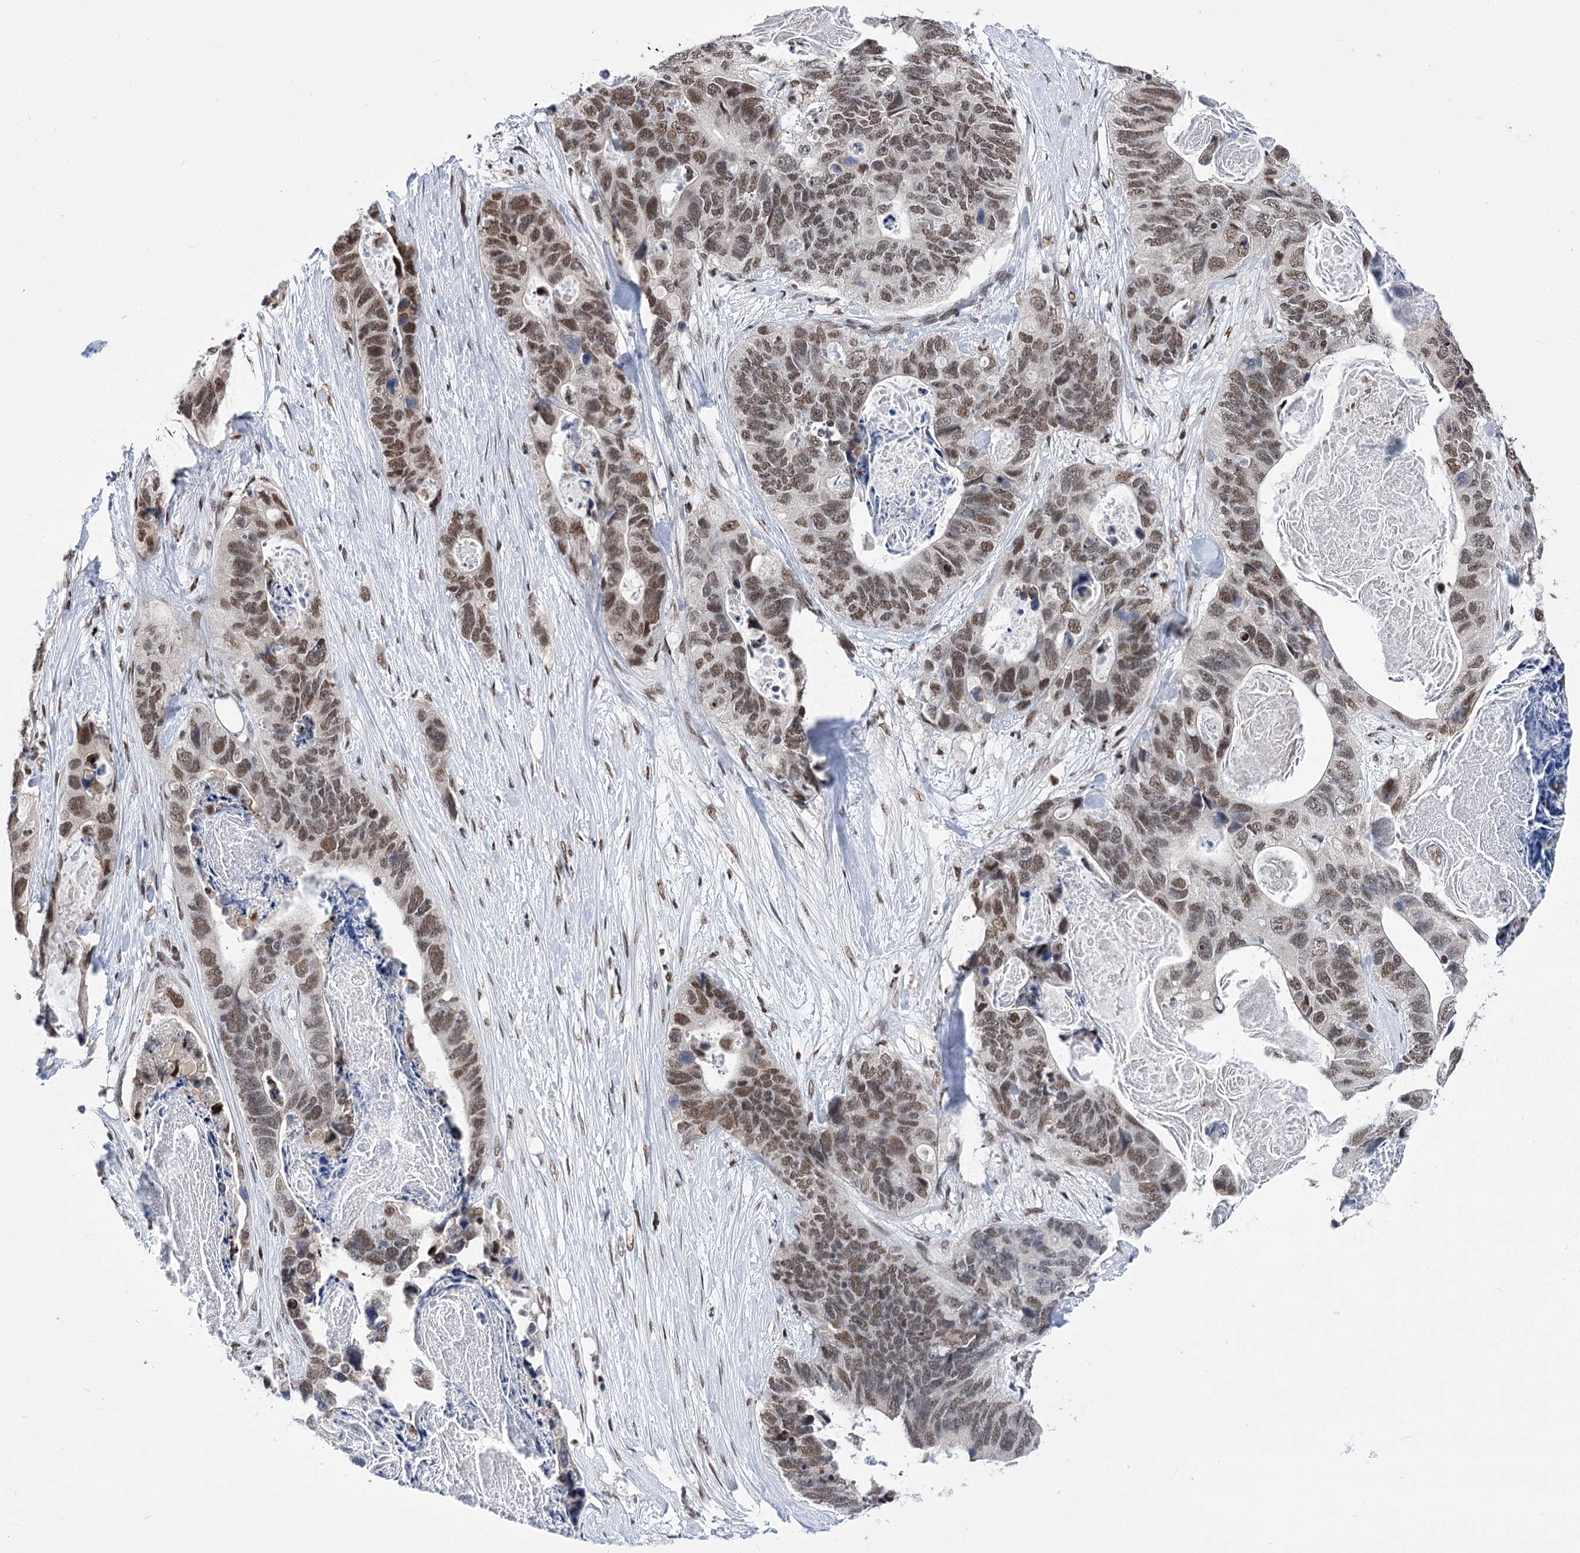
{"staining": {"intensity": "moderate", "quantity": ">75%", "location": "nuclear"}, "tissue": "stomach cancer", "cell_type": "Tumor cells", "image_type": "cancer", "snomed": [{"axis": "morphology", "description": "Adenocarcinoma, NOS"}, {"axis": "topography", "description": "Stomach"}], "caption": "Immunohistochemistry staining of stomach cancer, which reveals medium levels of moderate nuclear staining in about >75% of tumor cells indicating moderate nuclear protein positivity. The staining was performed using DAB (3,3'-diaminobenzidine) (brown) for protein detection and nuclei were counterstained in hematoxylin (blue).", "gene": "POU4F3", "patient": {"sex": "female", "age": 89}}